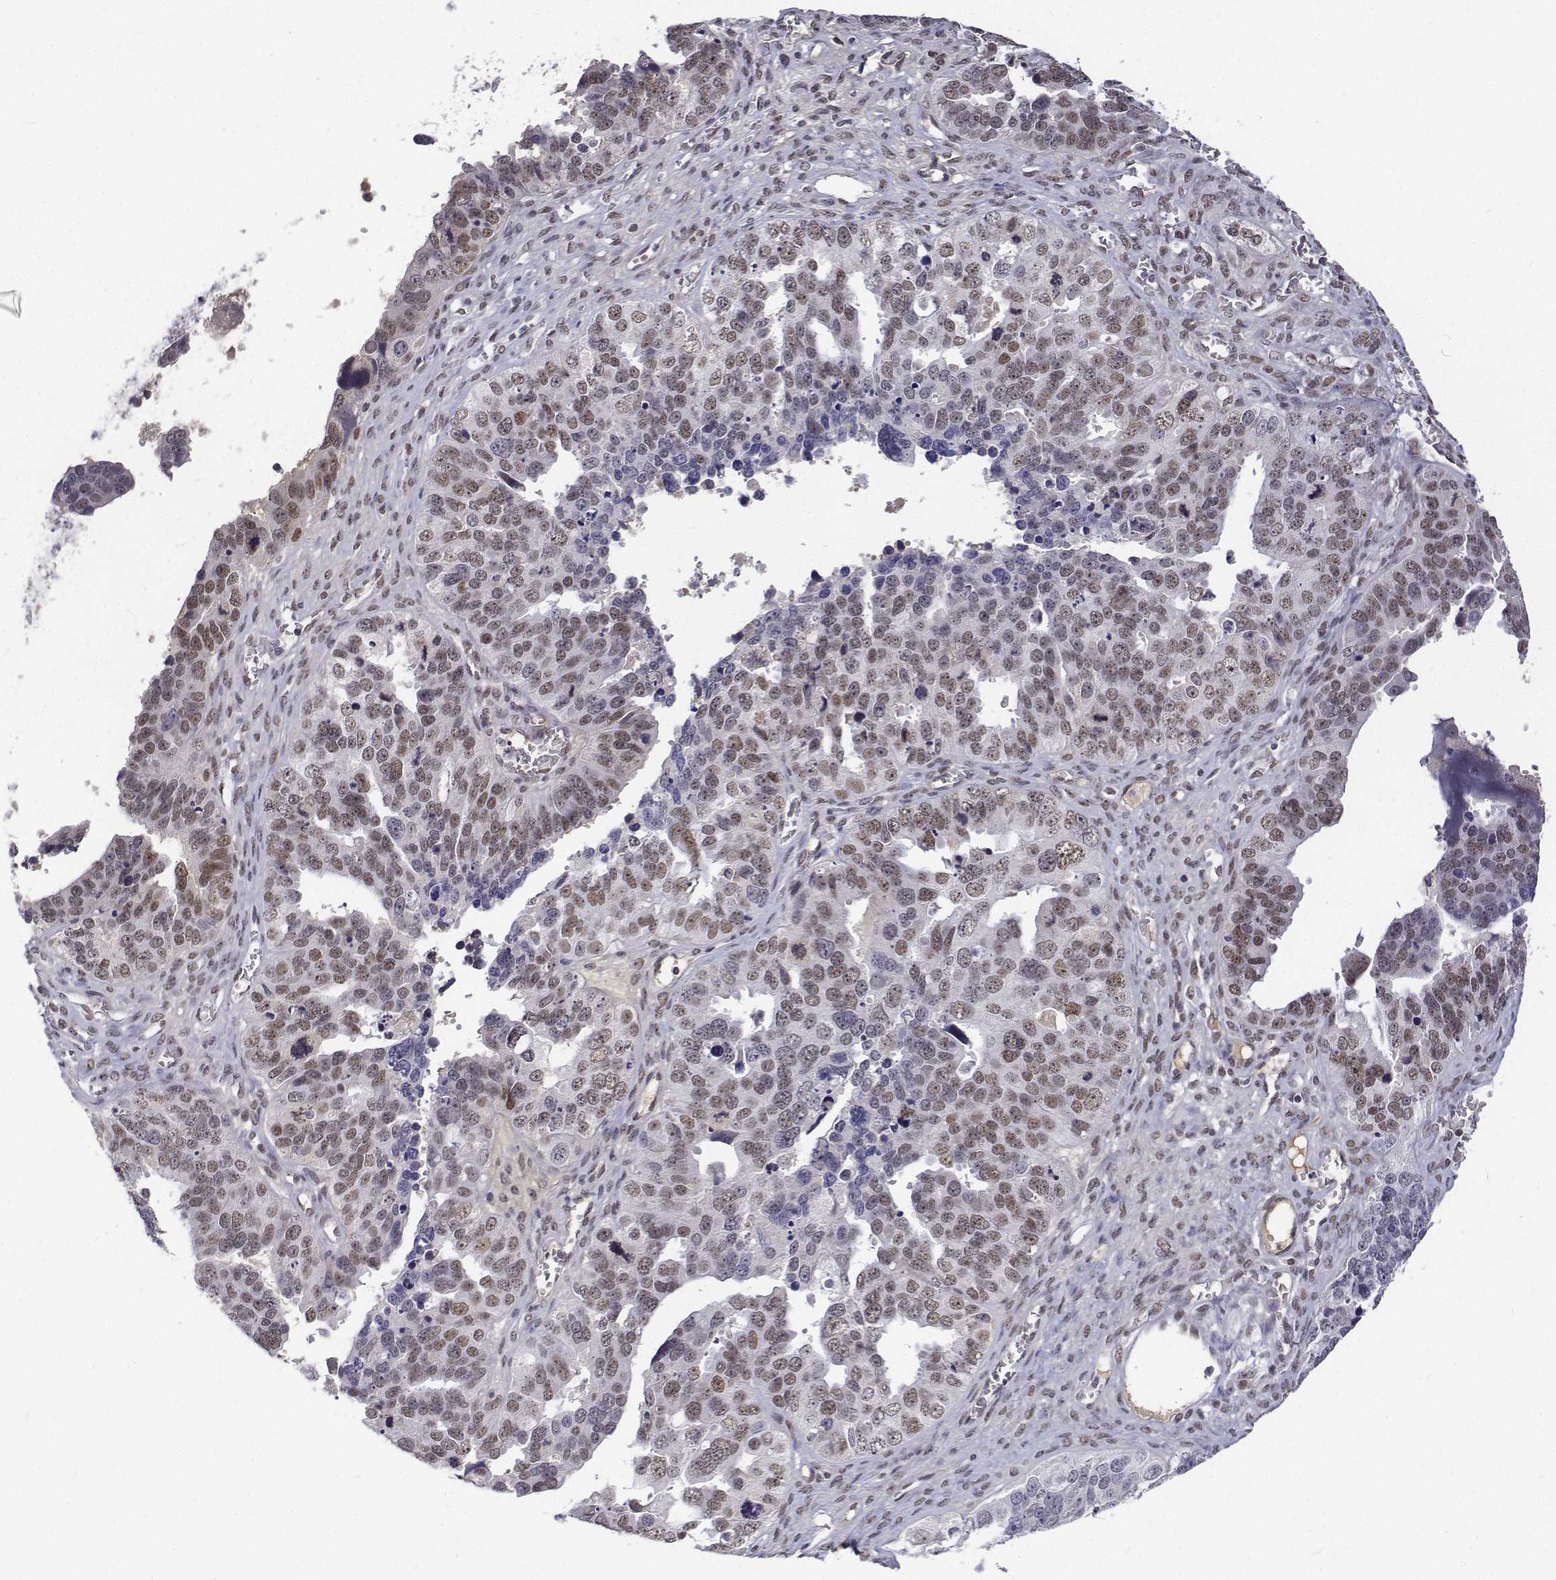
{"staining": {"intensity": "weak", "quantity": "25%-75%", "location": "nuclear"}, "tissue": "ovarian cancer", "cell_type": "Tumor cells", "image_type": "cancer", "snomed": [{"axis": "morphology", "description": "Cystadenocarcinoma, serous, NOS"}, {"axis": "topography", "description": "Ovary"}], "caption": "IHC image of serous cystadenocarcinoma (ovarian) stained for a protein (brown), which exhibits low levels of weak nuclear staining in approximately 25%-75% of tumor cells.", "gene": "ATRX", "patient": {"sex": "female", "age": 76}}